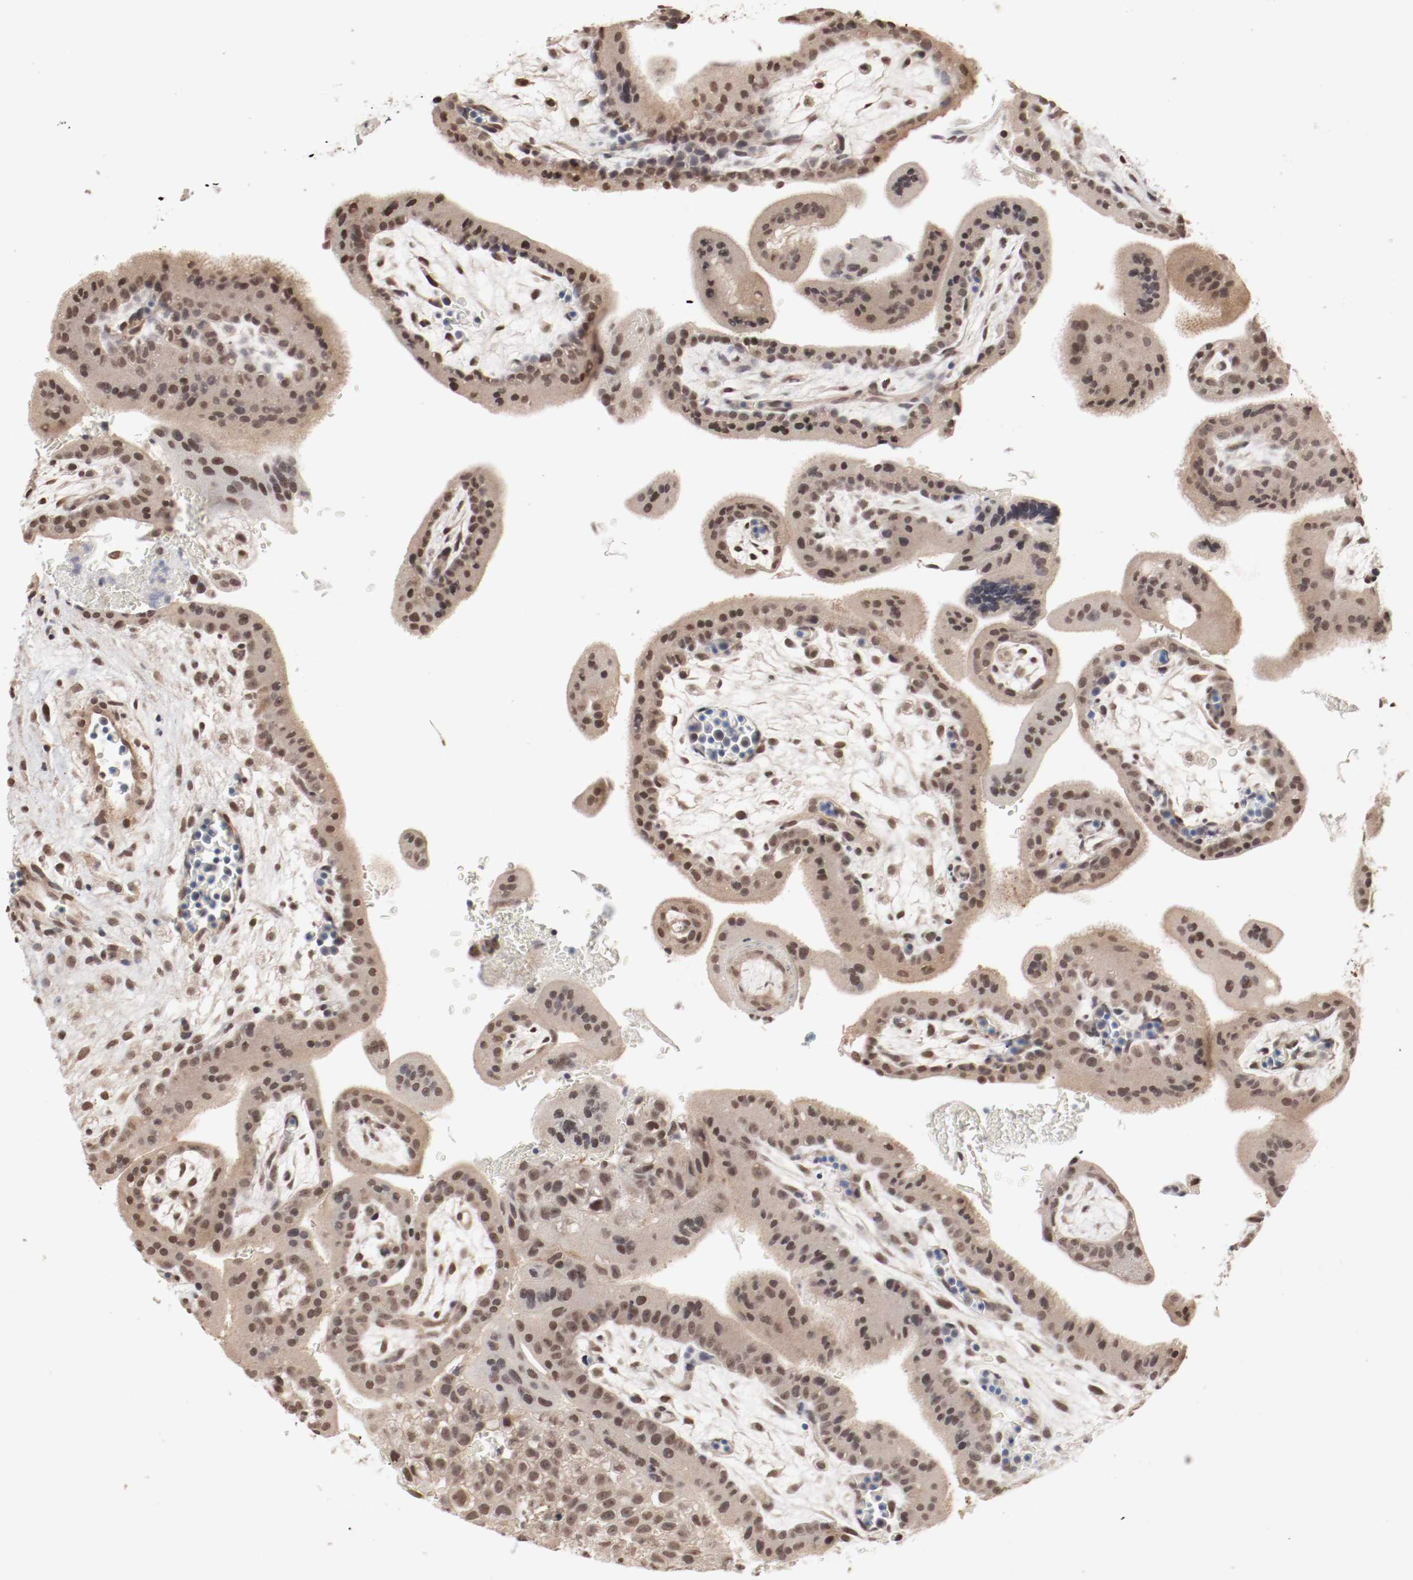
{"staining": {"intensity": "moderate", "quantity": ">75%", "location": "cytoplasmic/membranous,nuclear"}, "tissue": "placenta", "cell_type": "Decidual cells", "image_type": "normal", "snomed": [{"axis": "morphology", "description": "Normal tissue, NOS"}, {"axis": "topography", "description": "Placenta"}], "caption": "Decidual cells display medium levels of moderate cytoplasmic/membranous,nuclear expression in about >75% of cells in benign placenta.", "gene": "CSNK2B", "patient": {"sex": "female", "age": 35}}